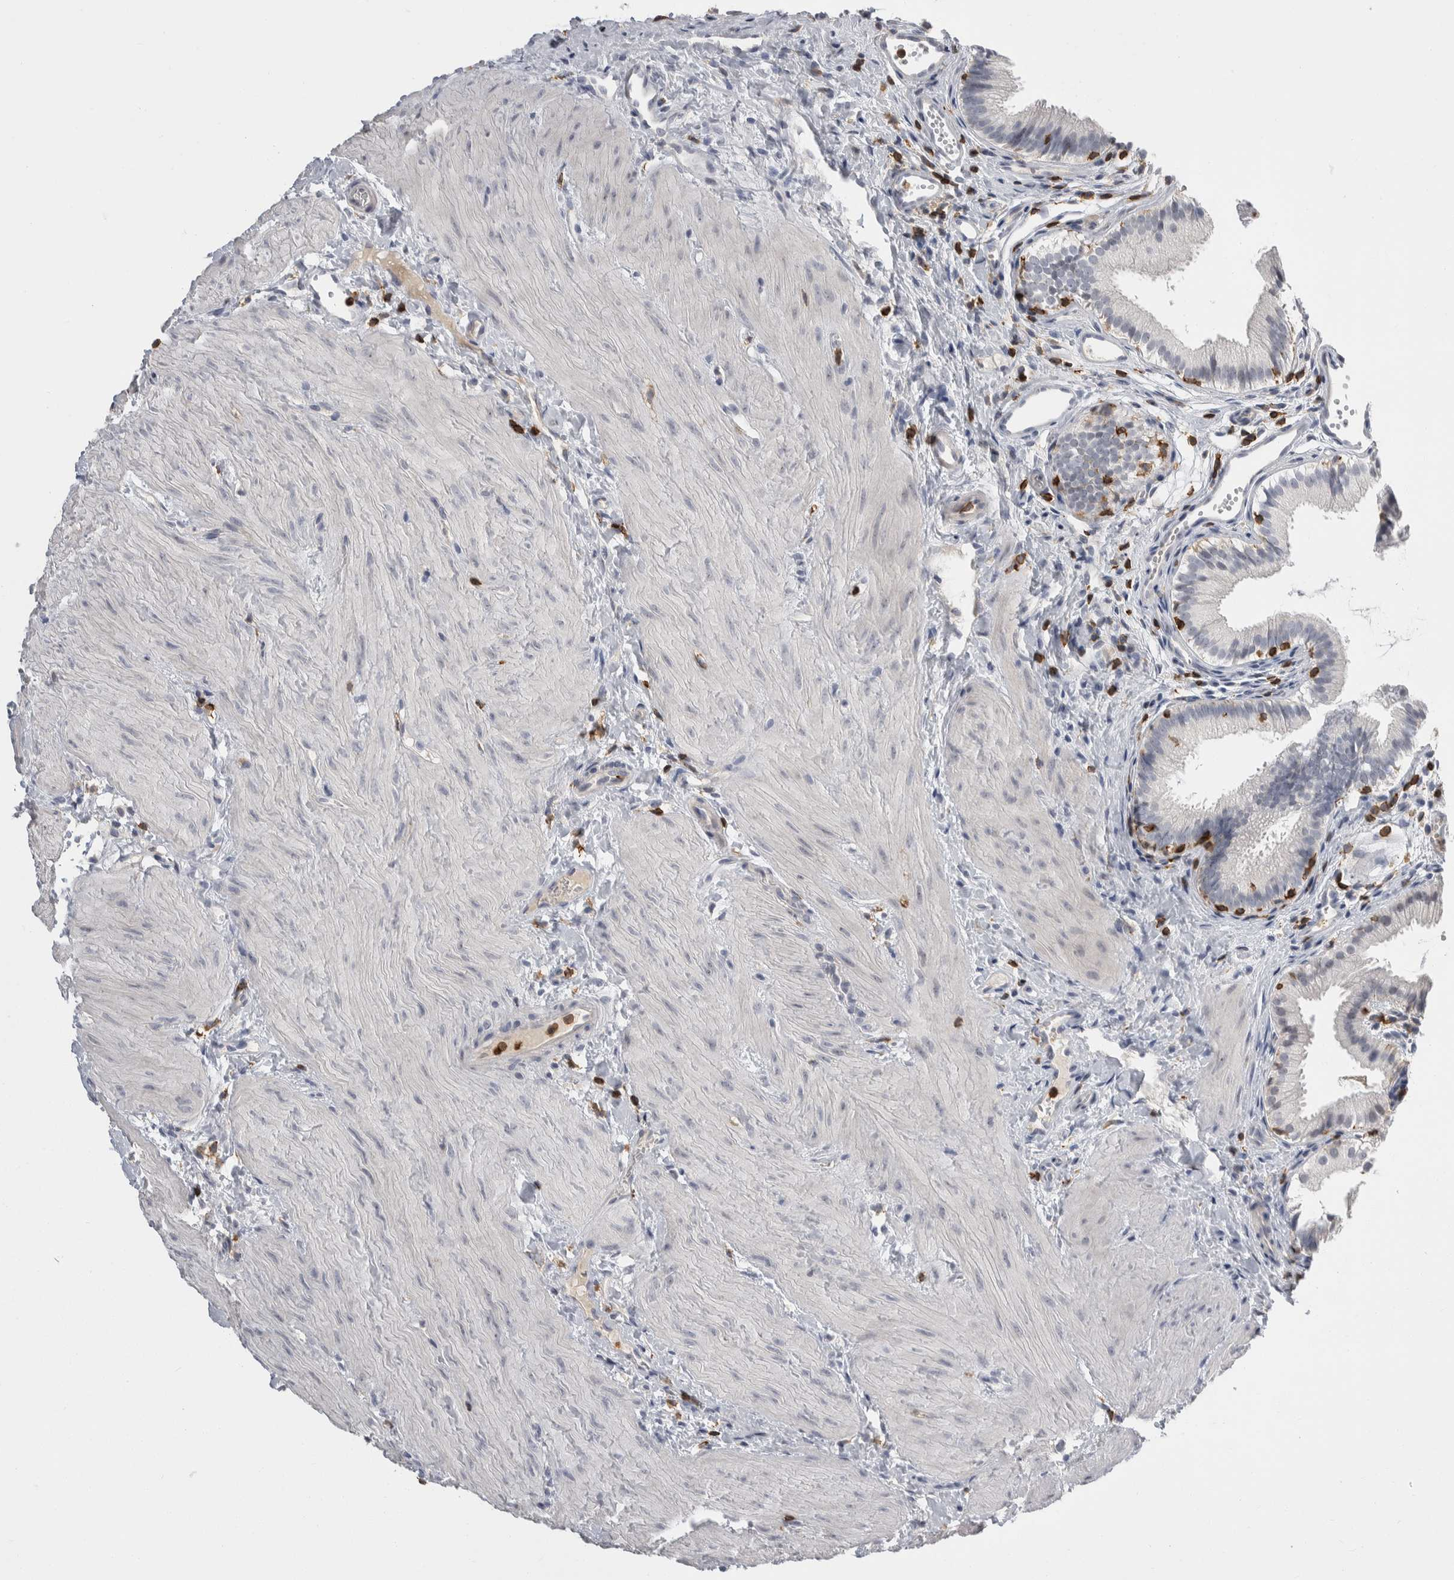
{"staining": {"intensity": "negative", "quantity": "none", "location": "none"}, "tissue": "gallbladder", "cell_type": "Glandular cells", "image_type": "normal", "snomed": [{"axis": "morphology", "description": "Normal tissue, NOS"}, {"axis": "topography", "description": "Gallbladder"}], "caption": "This is a histopathology image of immunohistochemistry (IHC) staining of benign gallbladder, which shows no positivity in glandular cells. The staining is performed using DAB (3,3'-diaminobenzidine) brown chromogen with nuclei counter-stained in using hematoxylin.", "gene": "CEP295NL", "patient": {"sex": "female", "age": 26}}